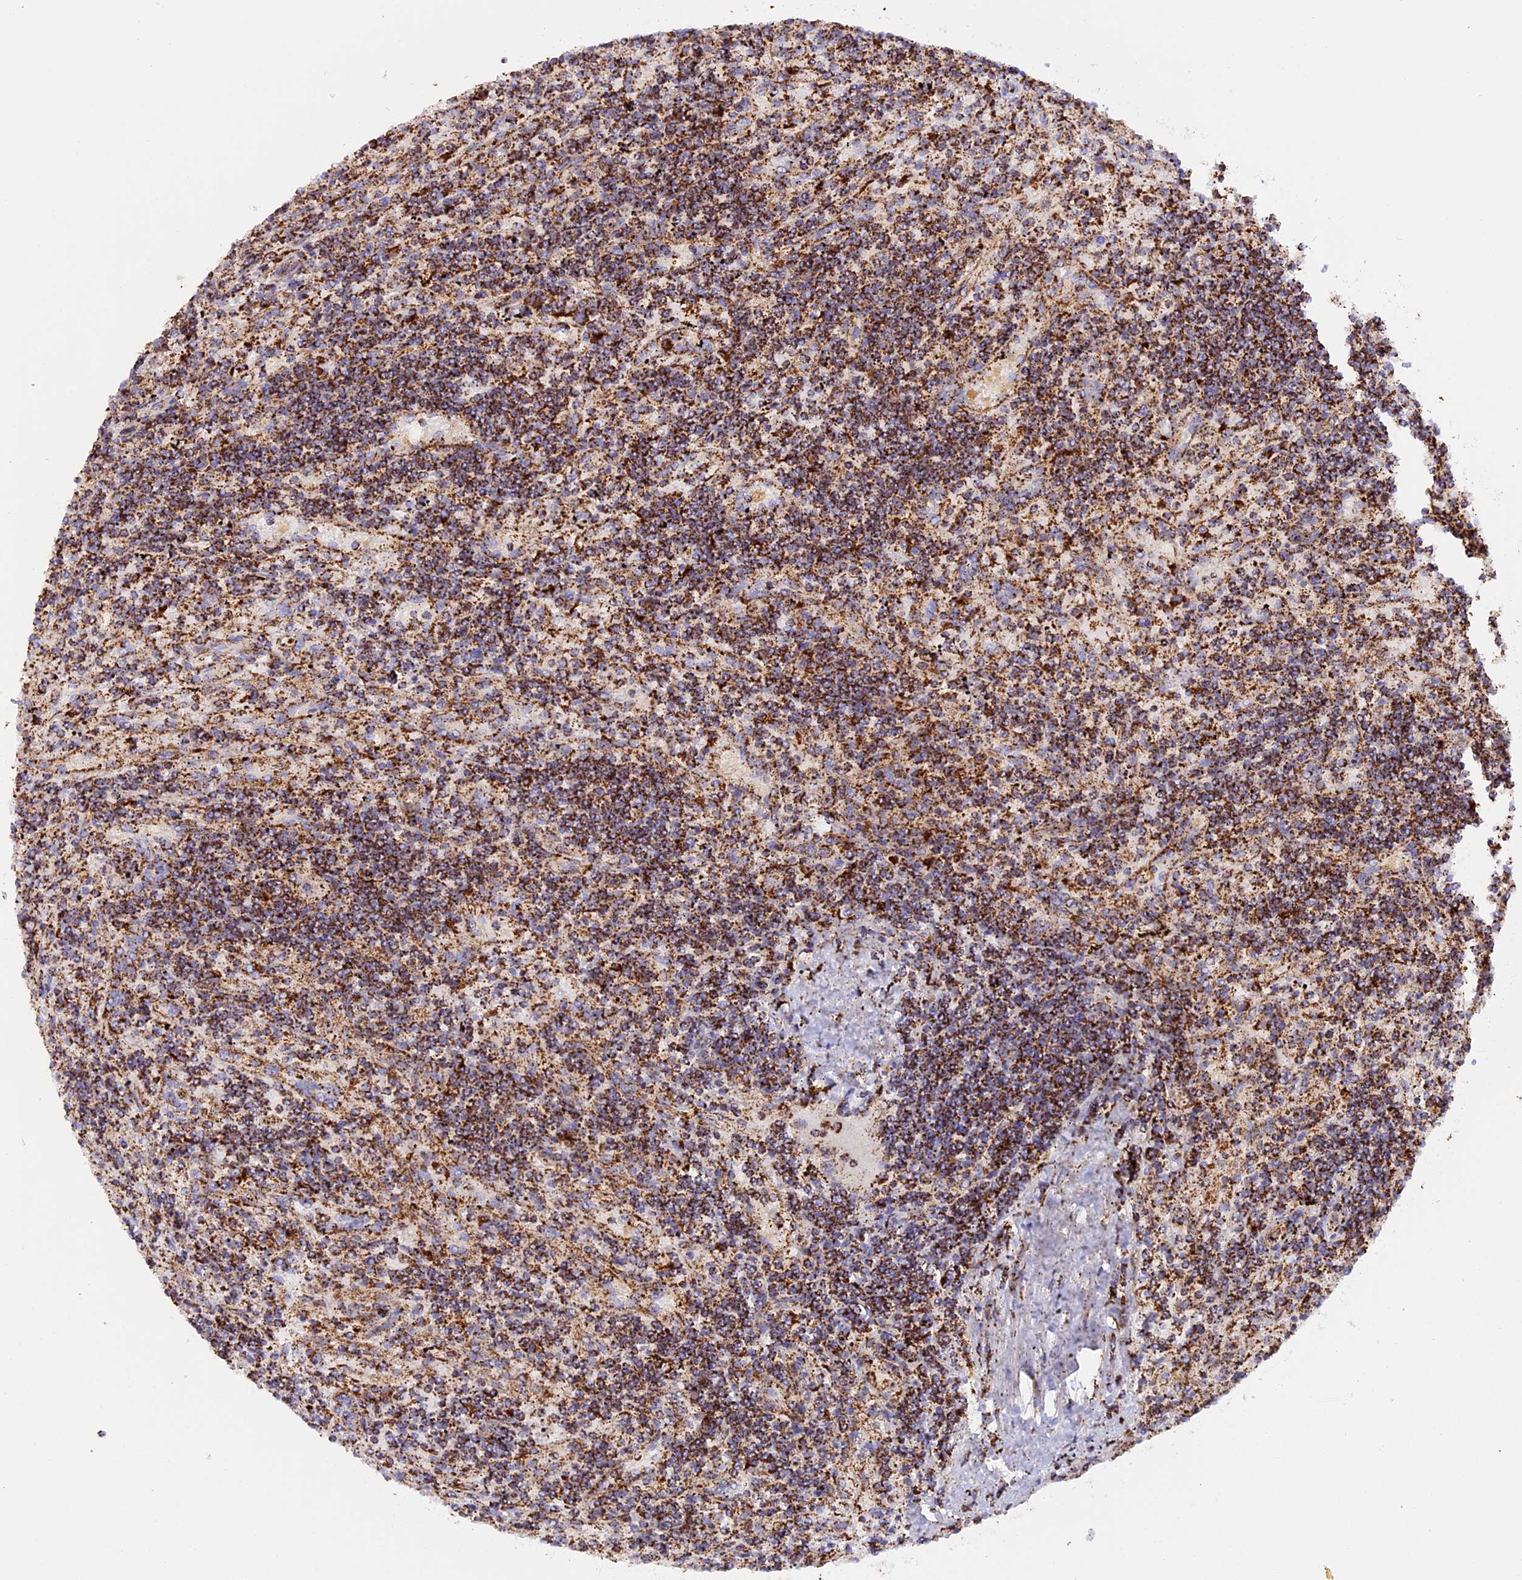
{"staining": {"intensity": "strong", "quantity": ">75%", "location": "cytoplasmic/membranous"}, "tissue": "lymphoma", "cell_type": "Tumor cells", "image_type": "cancer", "snomed": [{"axis": "morphology", "description": "Malignant lymphoma, non-Hodgkin's type, Low grade"}, {"axis": "topography", "description": "Spleen"}], "caption": "This histopathology image exhibits immunohistochemistry staining of human lymphoma, with high strong cytoplasmic/membranous expression in approximately >75% of tumor cells.", "gene": "UQCRB", "patient": {"sex": "male", "age": 76}}